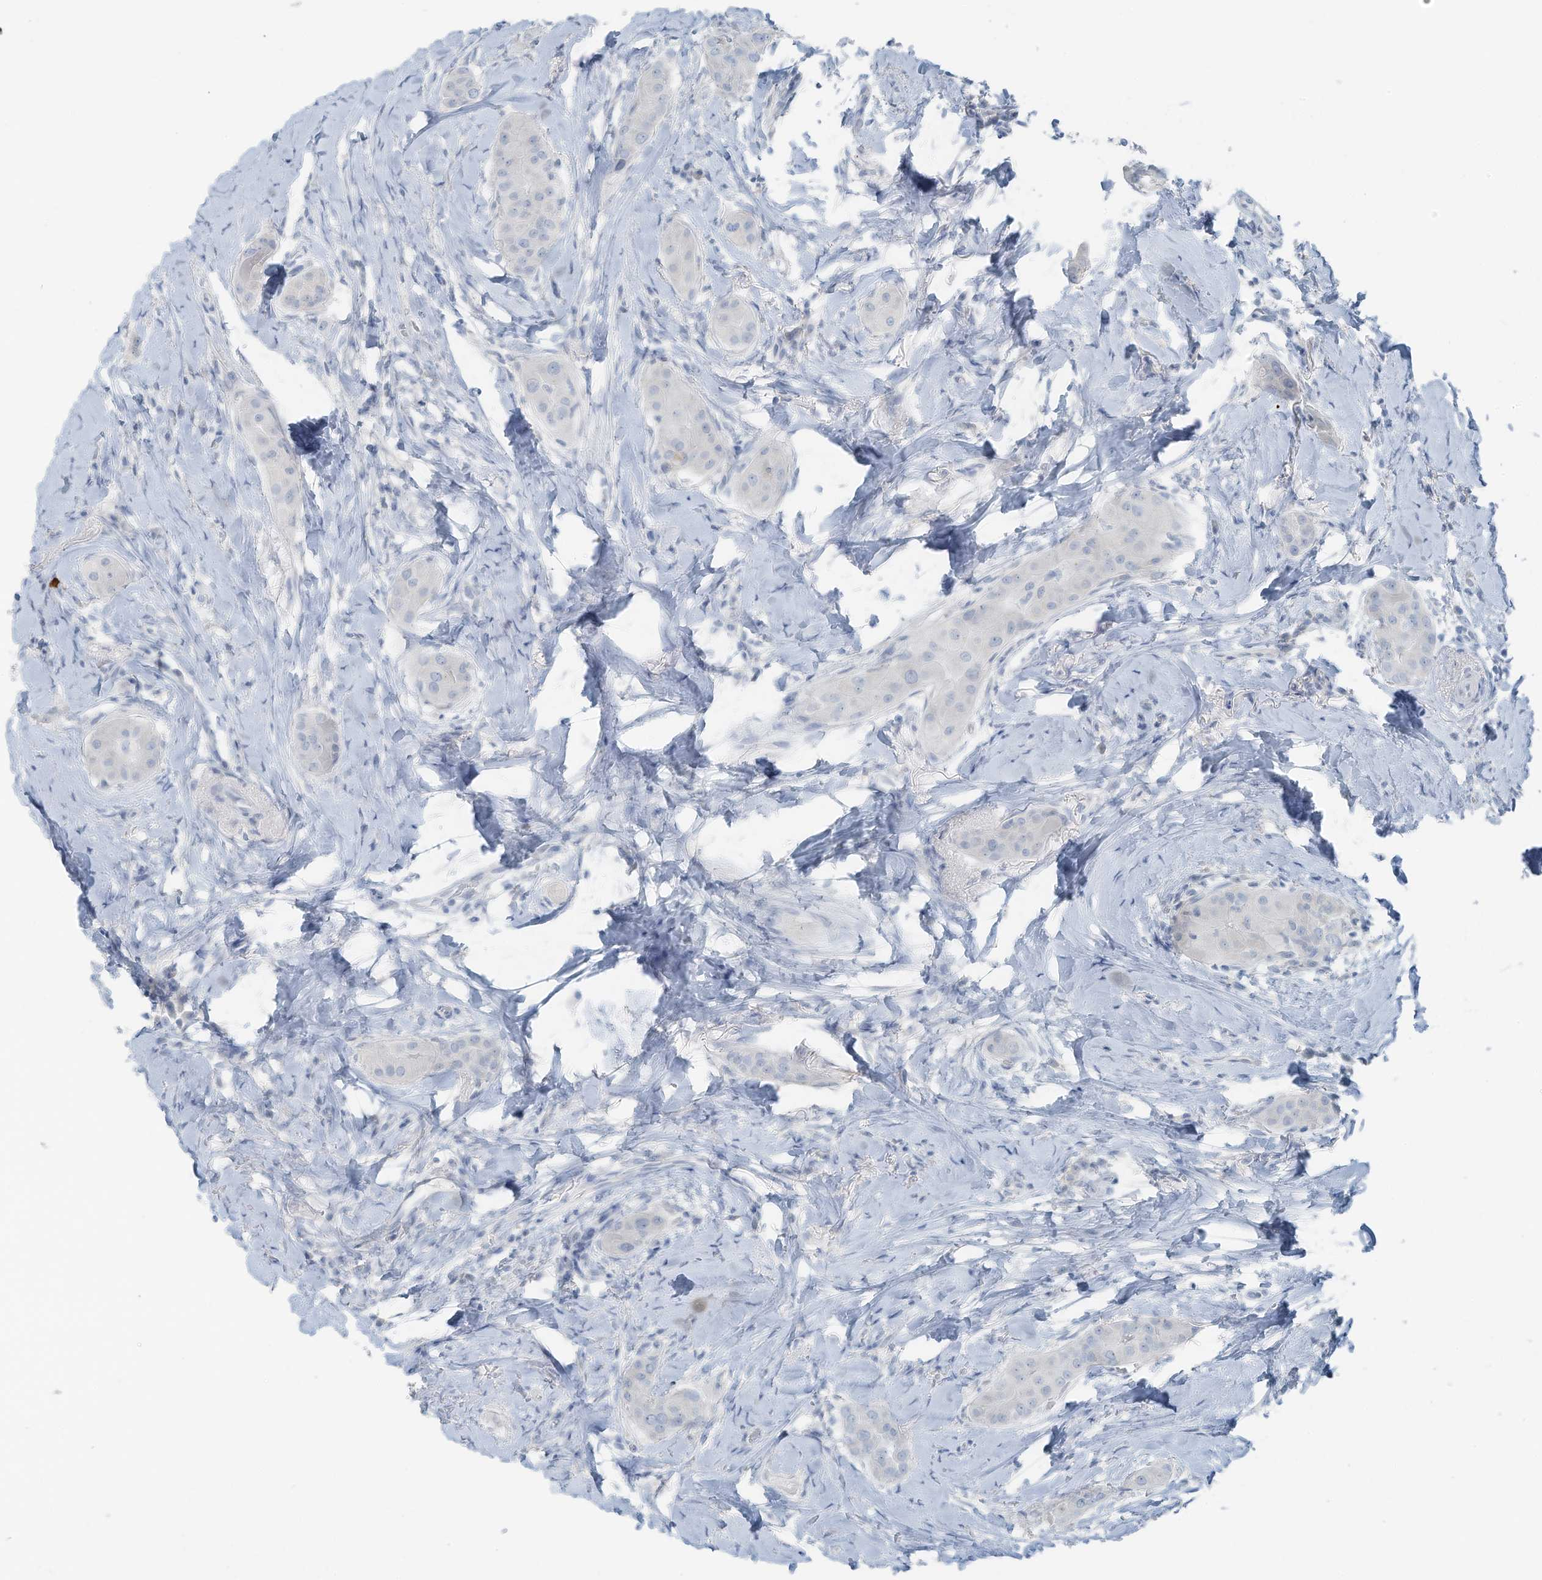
{"staining": {"intensity": "negative", "quantity": "none", "location": "none"}, "tissue": "thyroid cancer", "cell_type": "Tumor cells", "image_type": "cancer", "snomed": [{"axis": "morphology", "description": "Papillary adenocarcinoma, NOS"}, {"axis": "topography", "description": "Thyroid gland"}], "caption": "Immunohistochemical staining of thyroid papillary adenocarcinoma reveals no significant positivity in tumor cells. (DAB immunohistochemistry (IHC) visualized using brightfield microscopy, high magnification).", "gene": "SLC25A43", "patient": {"sex": "male", "age": 33}}